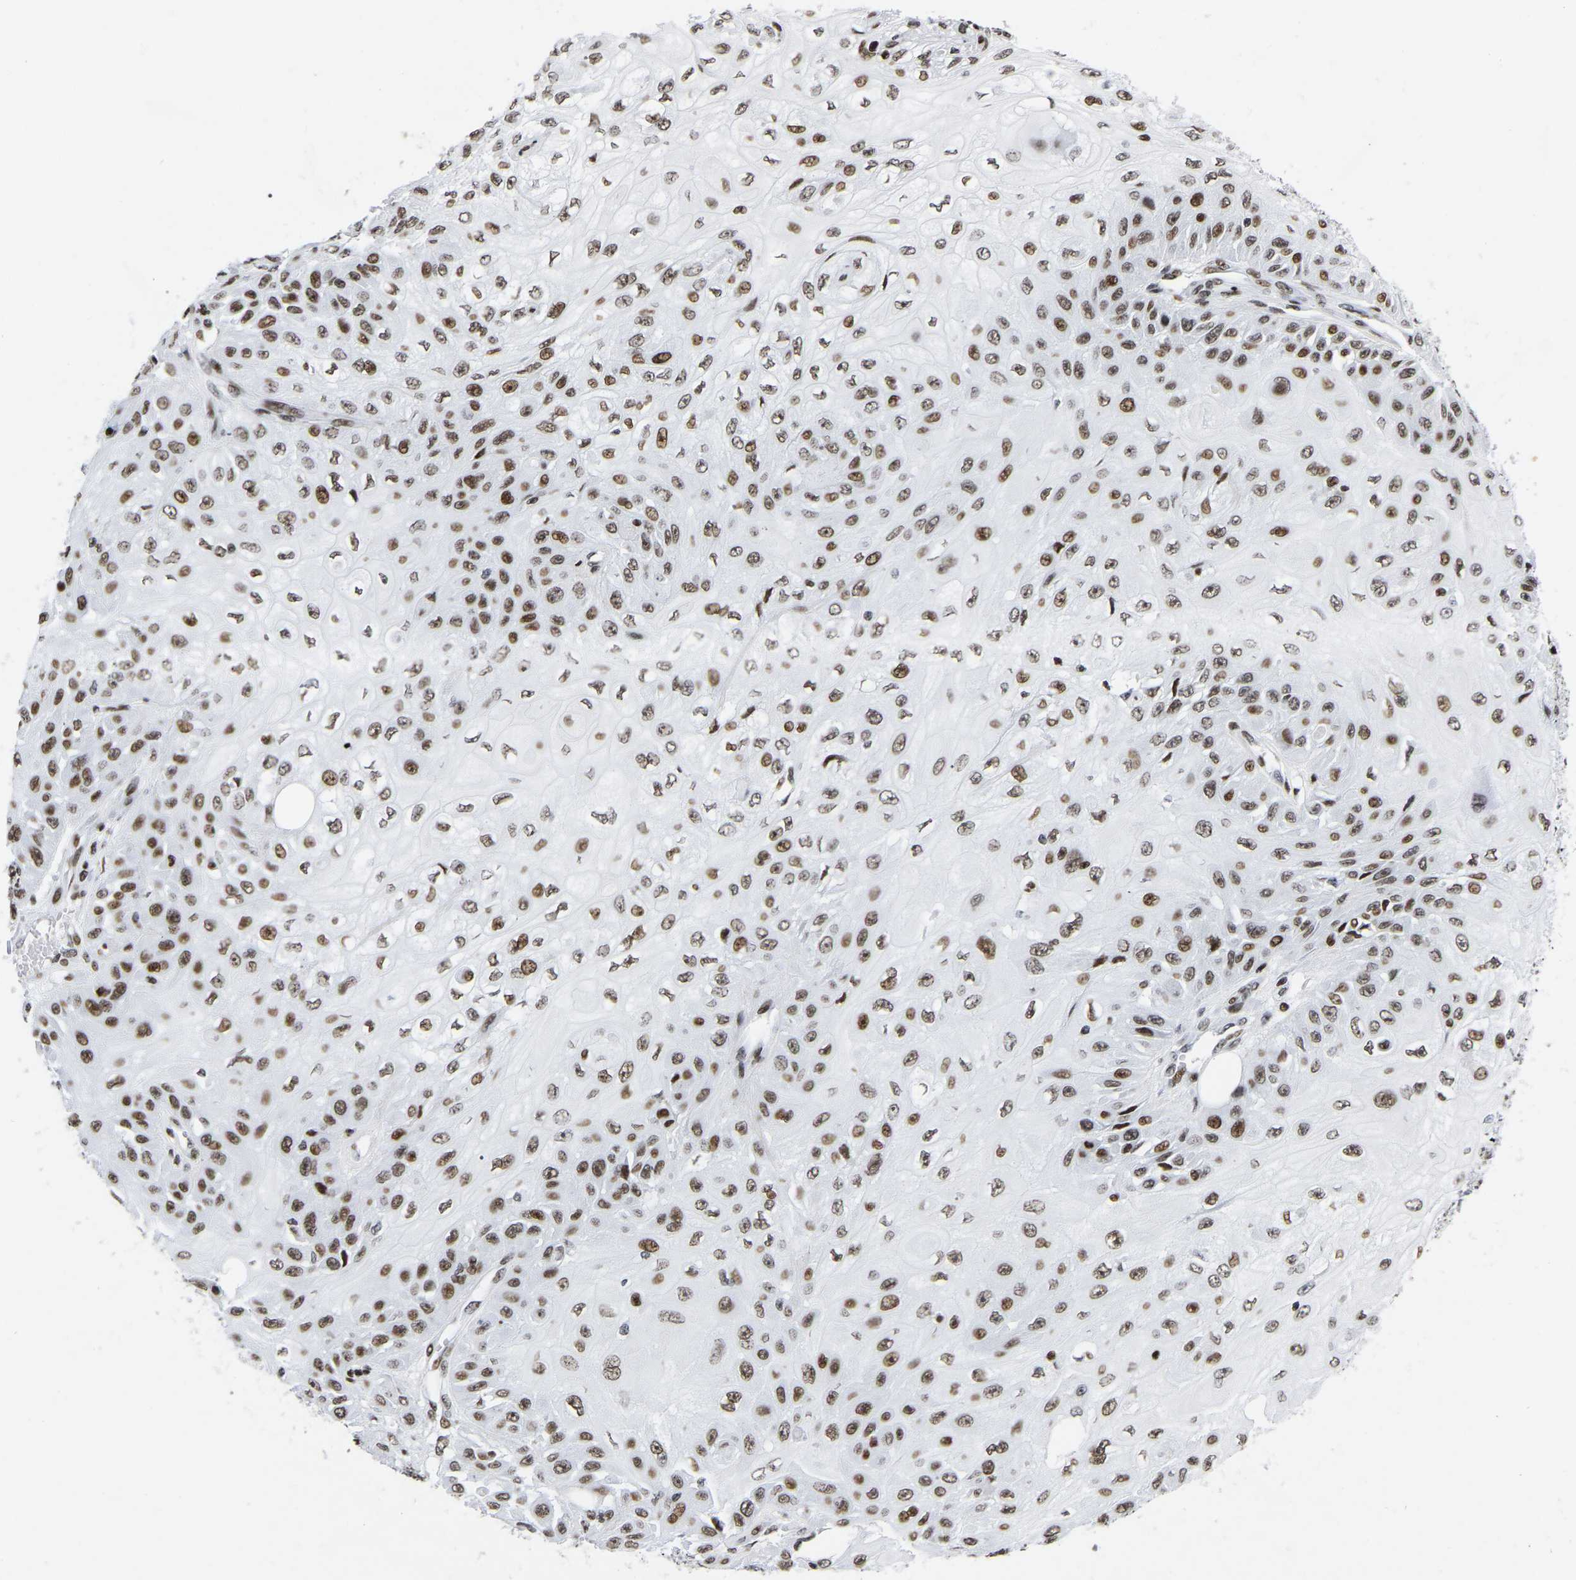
{"staining": {"intensity": "moderate", "quantity": ">75%", "location": "nuclear"}, "tissue": "skin cancer", "cell_type": "Tumor cells", "image_type": "cancer", "snomed": [{"axis": "morphology", "description": "Squamous cell carcinoma, NOS"}, {"axis": "morphology", "description": "Squamous cell carcinoma, metastatic, NOS"}, {"axis": "topography", "description": "Skin"}, {"axis": "topography", "description": "Lymph node"}], "caption": "The image reveals staining of skin metastatic squamous cell carcinoma, revealing moderate nuclear protein expression (brown color) within tumor cells. (DAB (3,3'-diaminobenzidine) IHC, brown staining for protein, blue staining for nuclei).", "gene": "PRCC", "patient": {"sex": "male", "age": 75}}